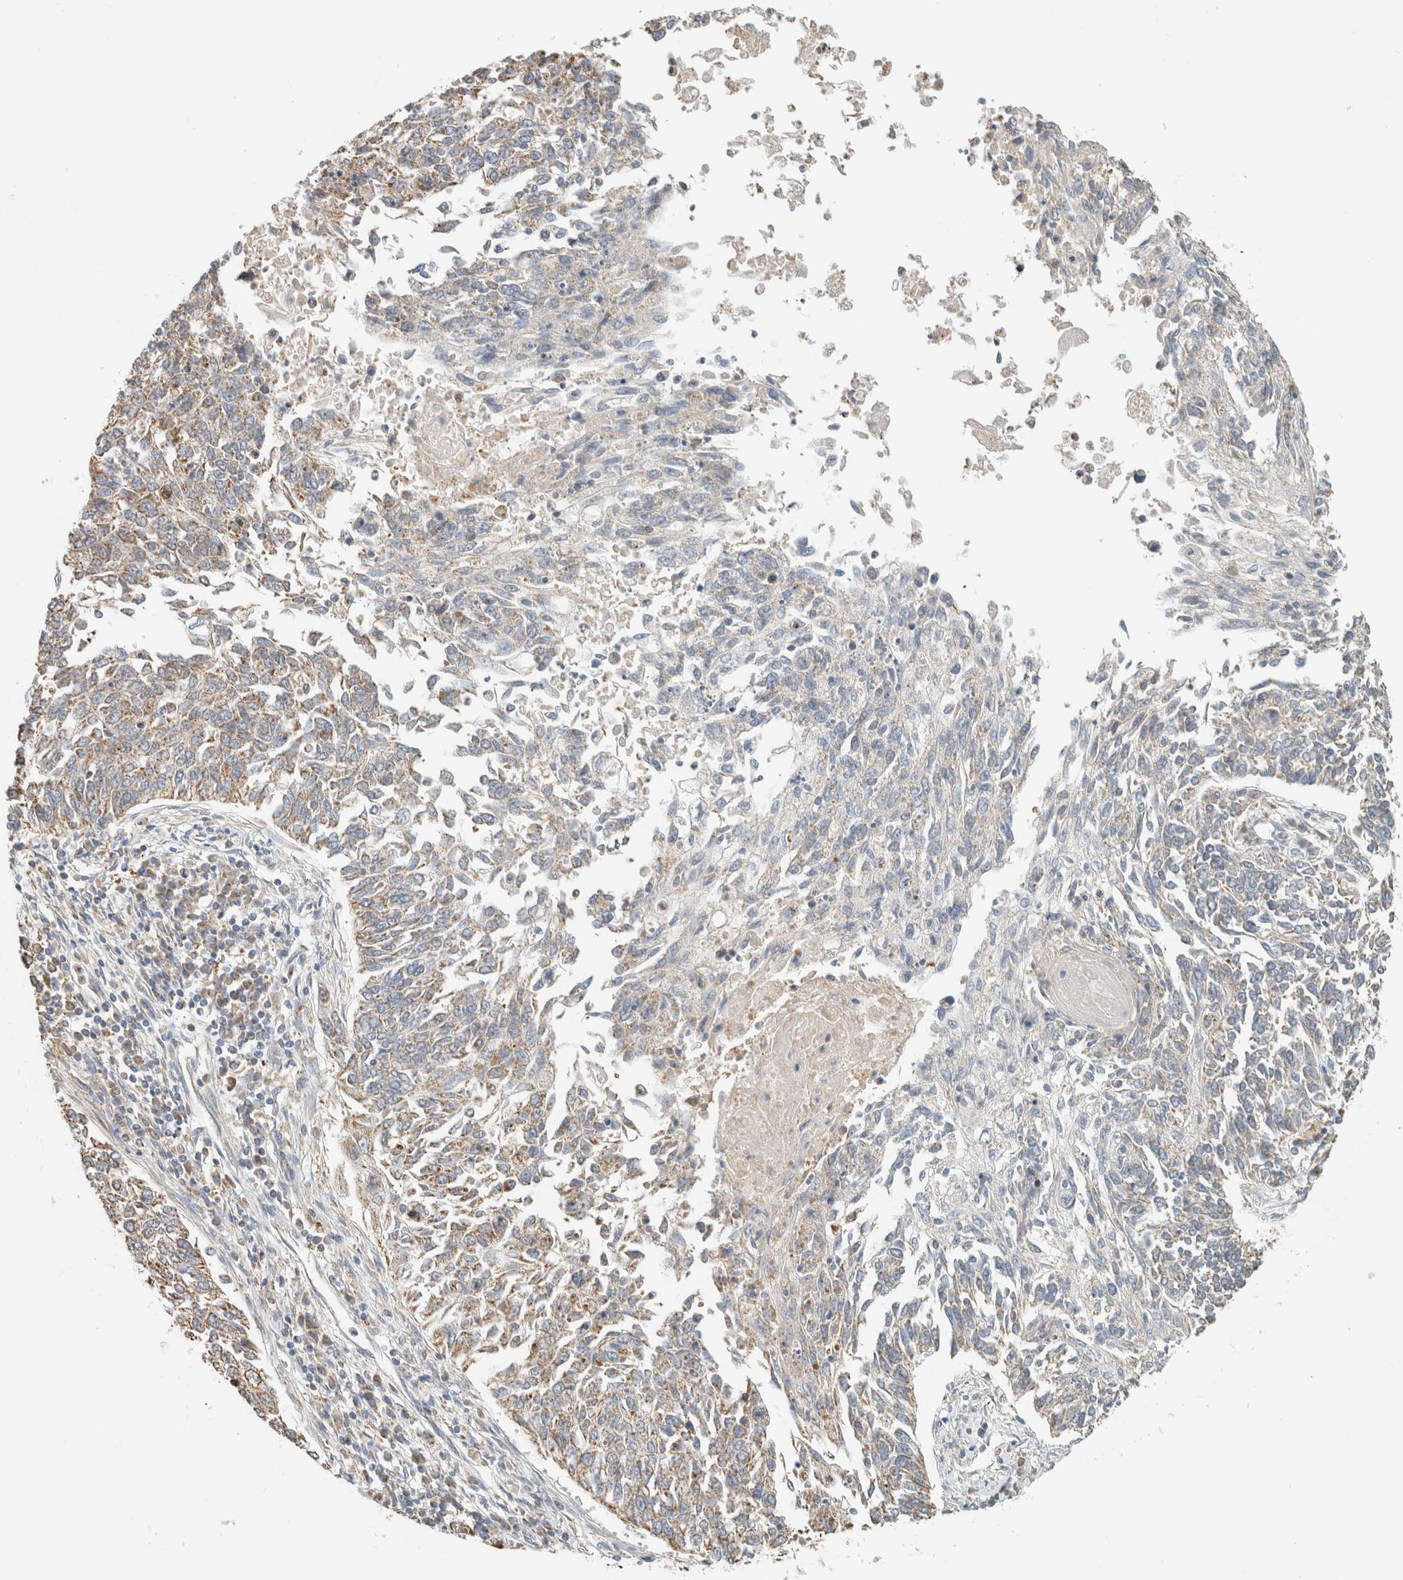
{"staining": {"intensity": "weak", "quantity": "25%-75%", "location": "cytoplasmic/membranous"}, "tissue": "lung cancer", "cell_type": "Tumor cells", "image_type": "cancer", "snomed": [{"axis": "morphology", "description": "Normal tissue, NOS"}, {"axis": "morphology", "description": "Squamous cell carcinoma, NOS"}, {"axis": "topography", "description": "Cartilage tissue"}, {"axis": "topography", "description": "Bronchus"}, {"axis": "topography", "description": "Lung"}], "caption": "DAB (3,3'-diaminobenzidine) immunohistochemical staining of human lung squamous cell carcinoma shows weak cytoplasmic/membranous protein positivity in approximately 25%-75% of tumor cells.", "gene": "CAPG", "patient": {"sex": "female", "age": 49}}